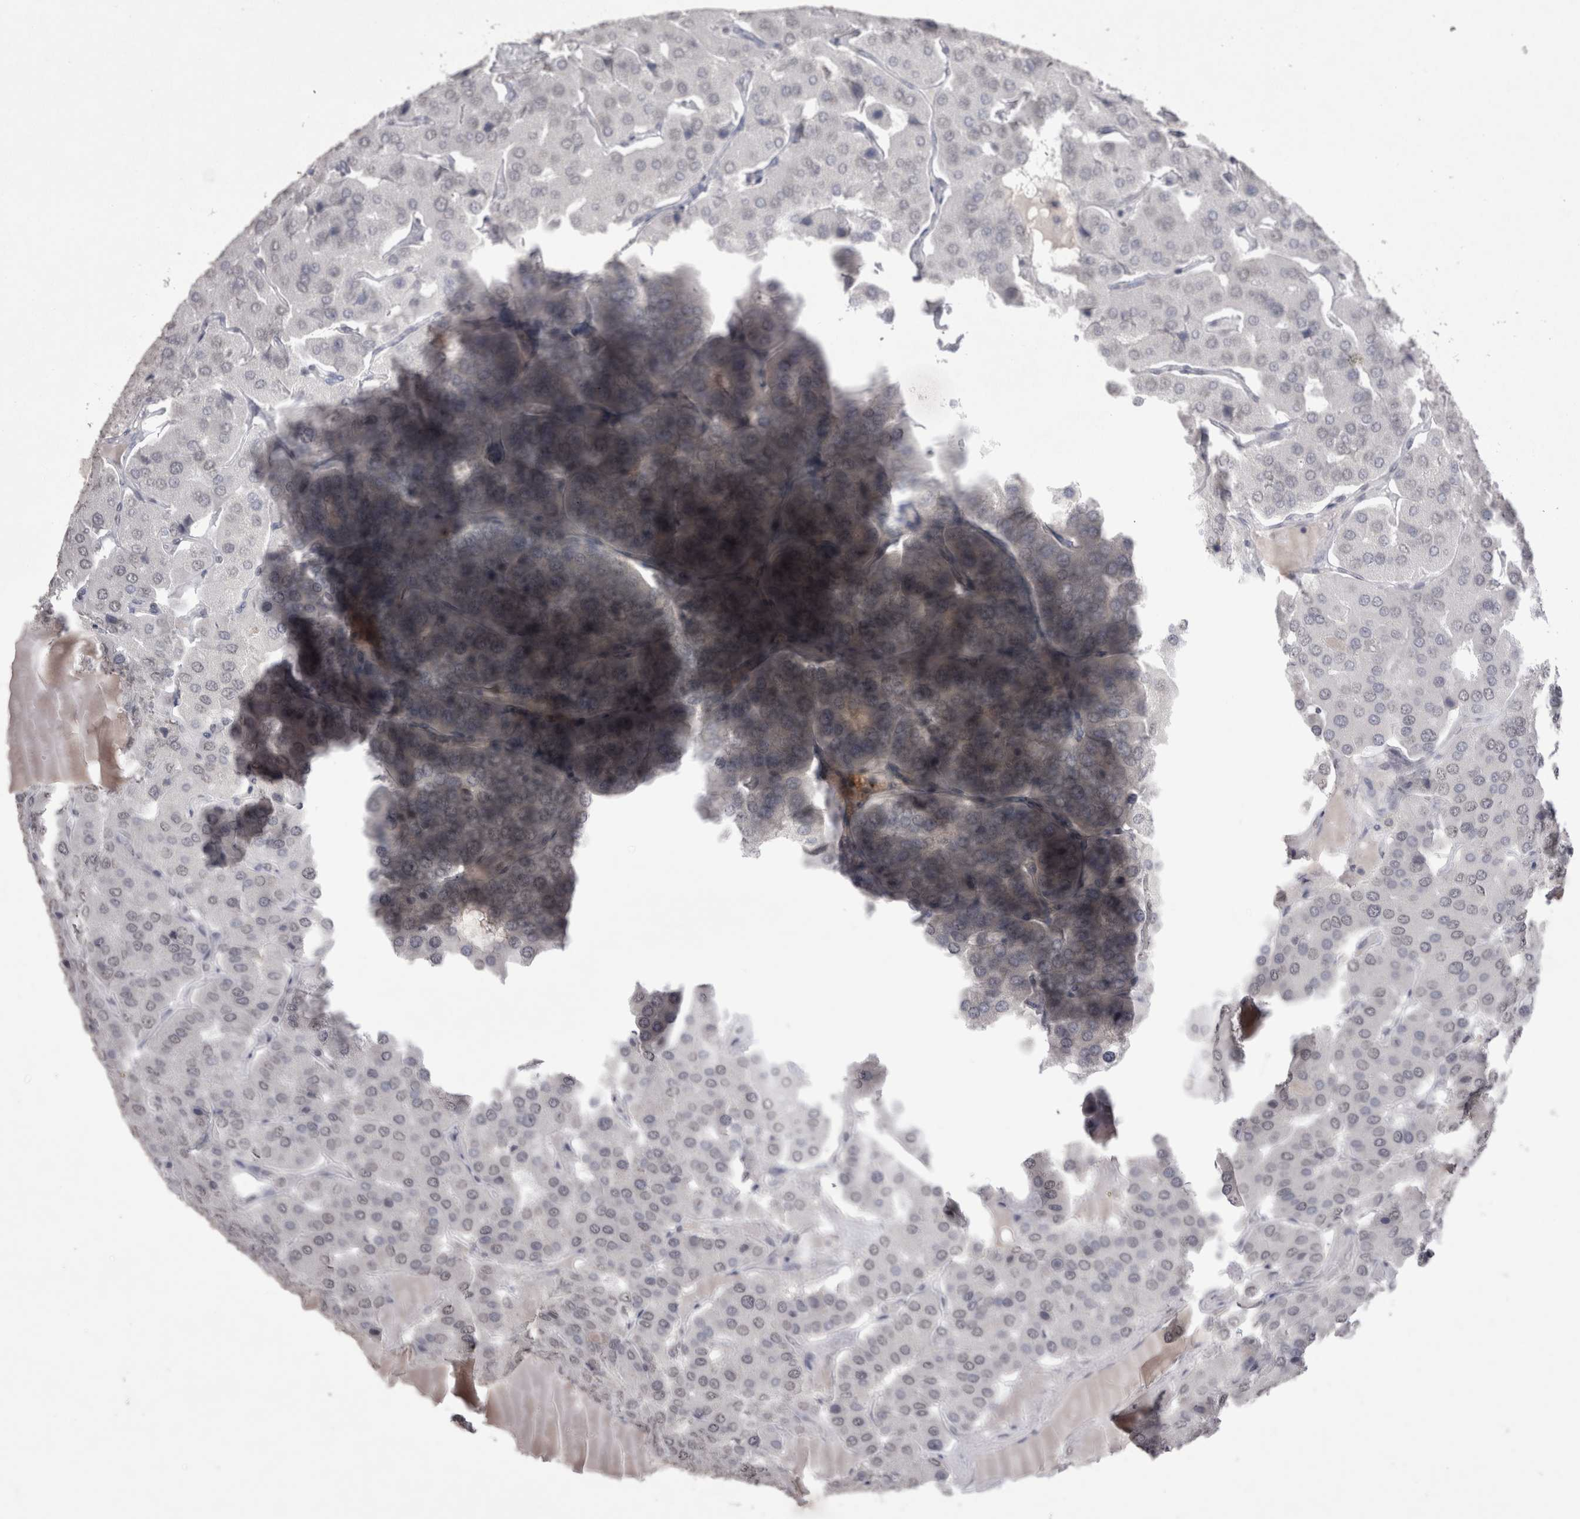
{"staining": {"intensity": "weak", "quantity": "<25%", "location": "nuclear"}, "tissue": "parathyroid gland", "cell_type": "Glandular cells", "image_type": "normal", "snomed": [{"axis": "morphology", "description": "Normal tissue, NOS"}, {"axis": "morphology", "description": "Adenoma, NOS"}, {"axis": "topography", "description": "Parathyroid gland"}], "caption": "Parathyroid gland was stained to show a protein in brown. There is no significant positivity in glandular cells. (Immunohistochemistry (ihc), brightfield microscopy, high magnification).", "gene": "DDX4", "patient": {"sex": "female", "age": 86}}